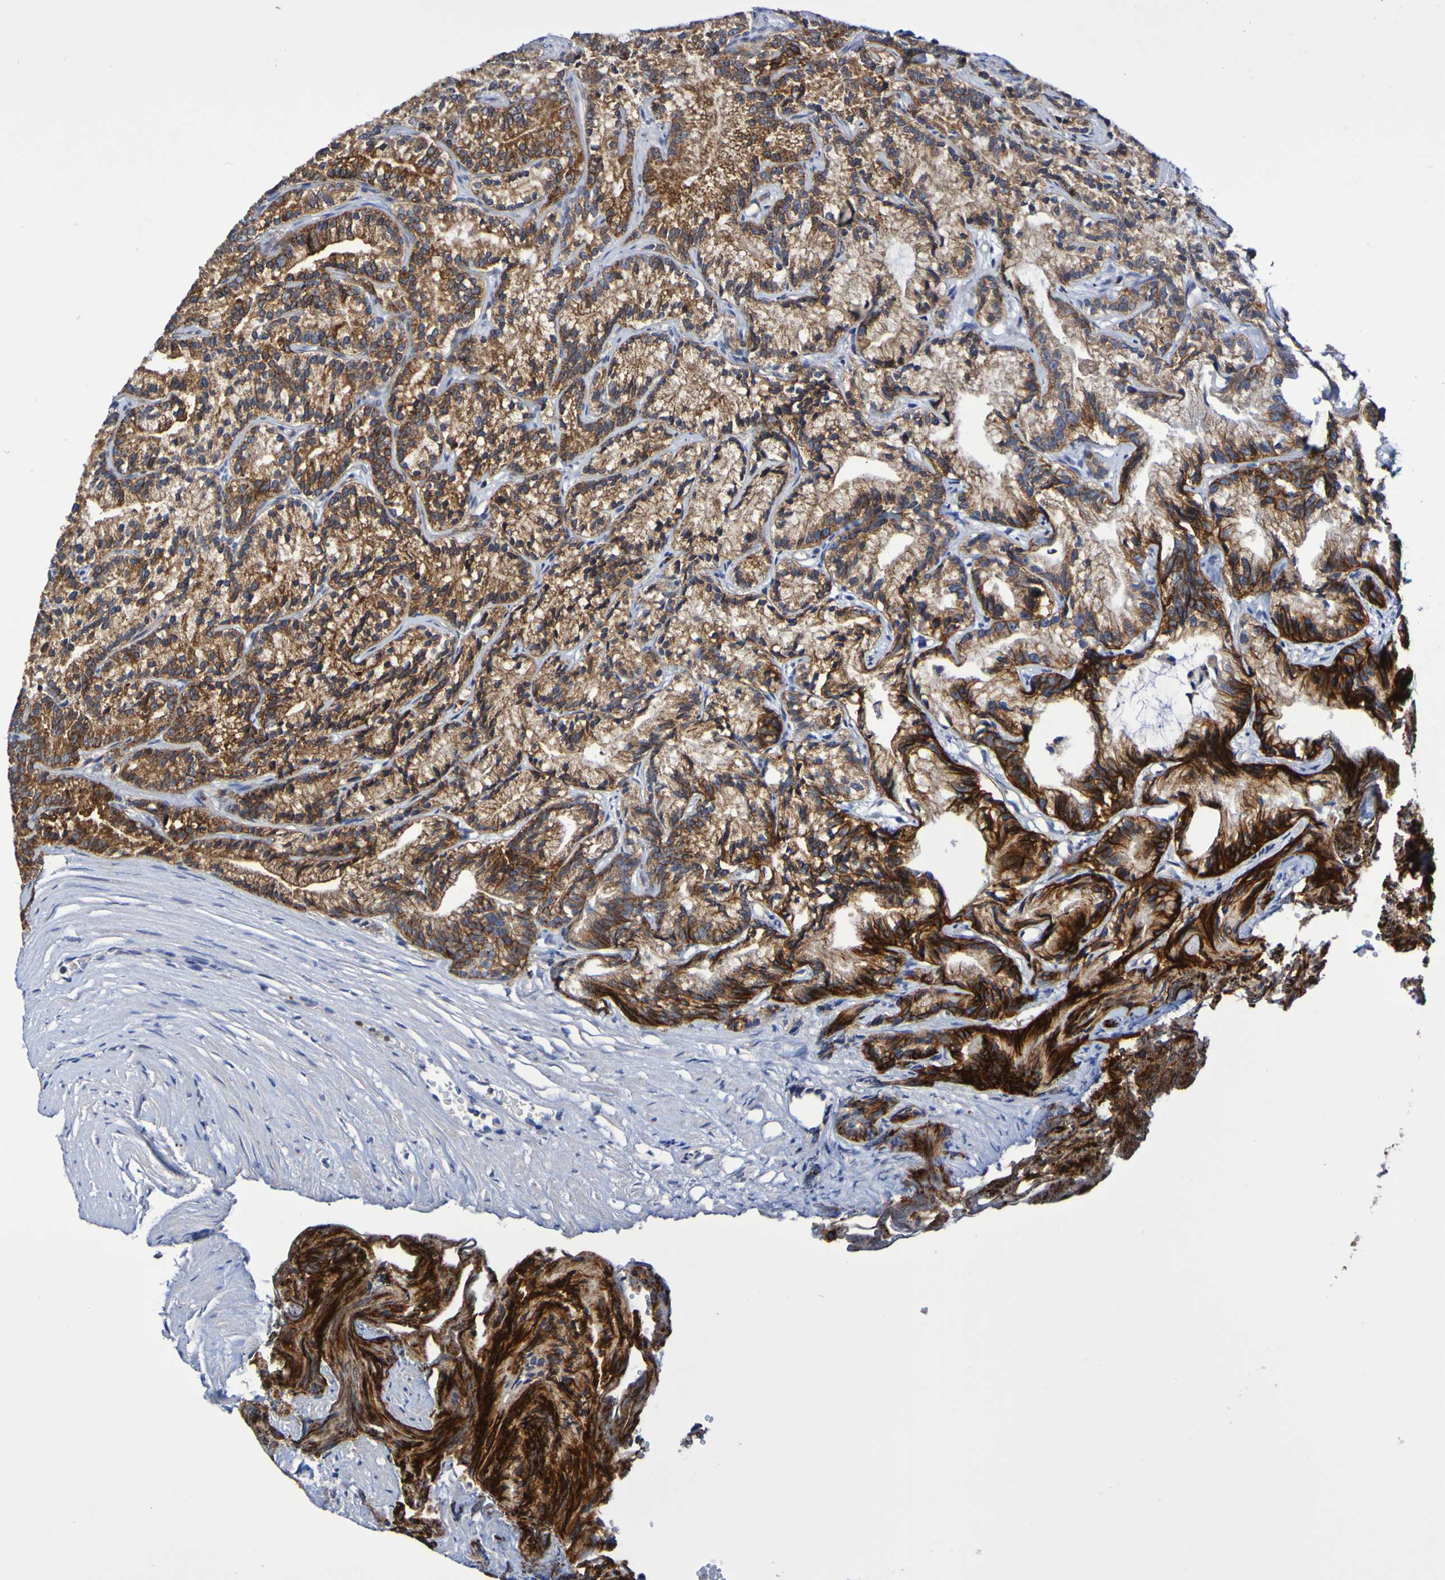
{"staining": {"intensity": "strong", "quantity": ">75%", "location": "cytoplasmic/membranous"}, "tissue": "prostate cancer", "cell_type": "Tumor cells", "image_type": "cancer", "snomed": [{"axis": "morphology", "description": "Adenocarcinoma, Low grade"}, {"axis": "topography", "description": "Prostate"}], "caption": "DAB (3,3'-diaminobenzidine) immunohistochemical staining of prostate low-grade adenocarcinoma demonstrates strong cytoplasmic/membranous protein staining in about >75% of tumor cells. (DAB = brown stain, brightfield microscopy at high magnification).", "gene": "GJB1", "patient": {"sex": "male", "age": 89}}